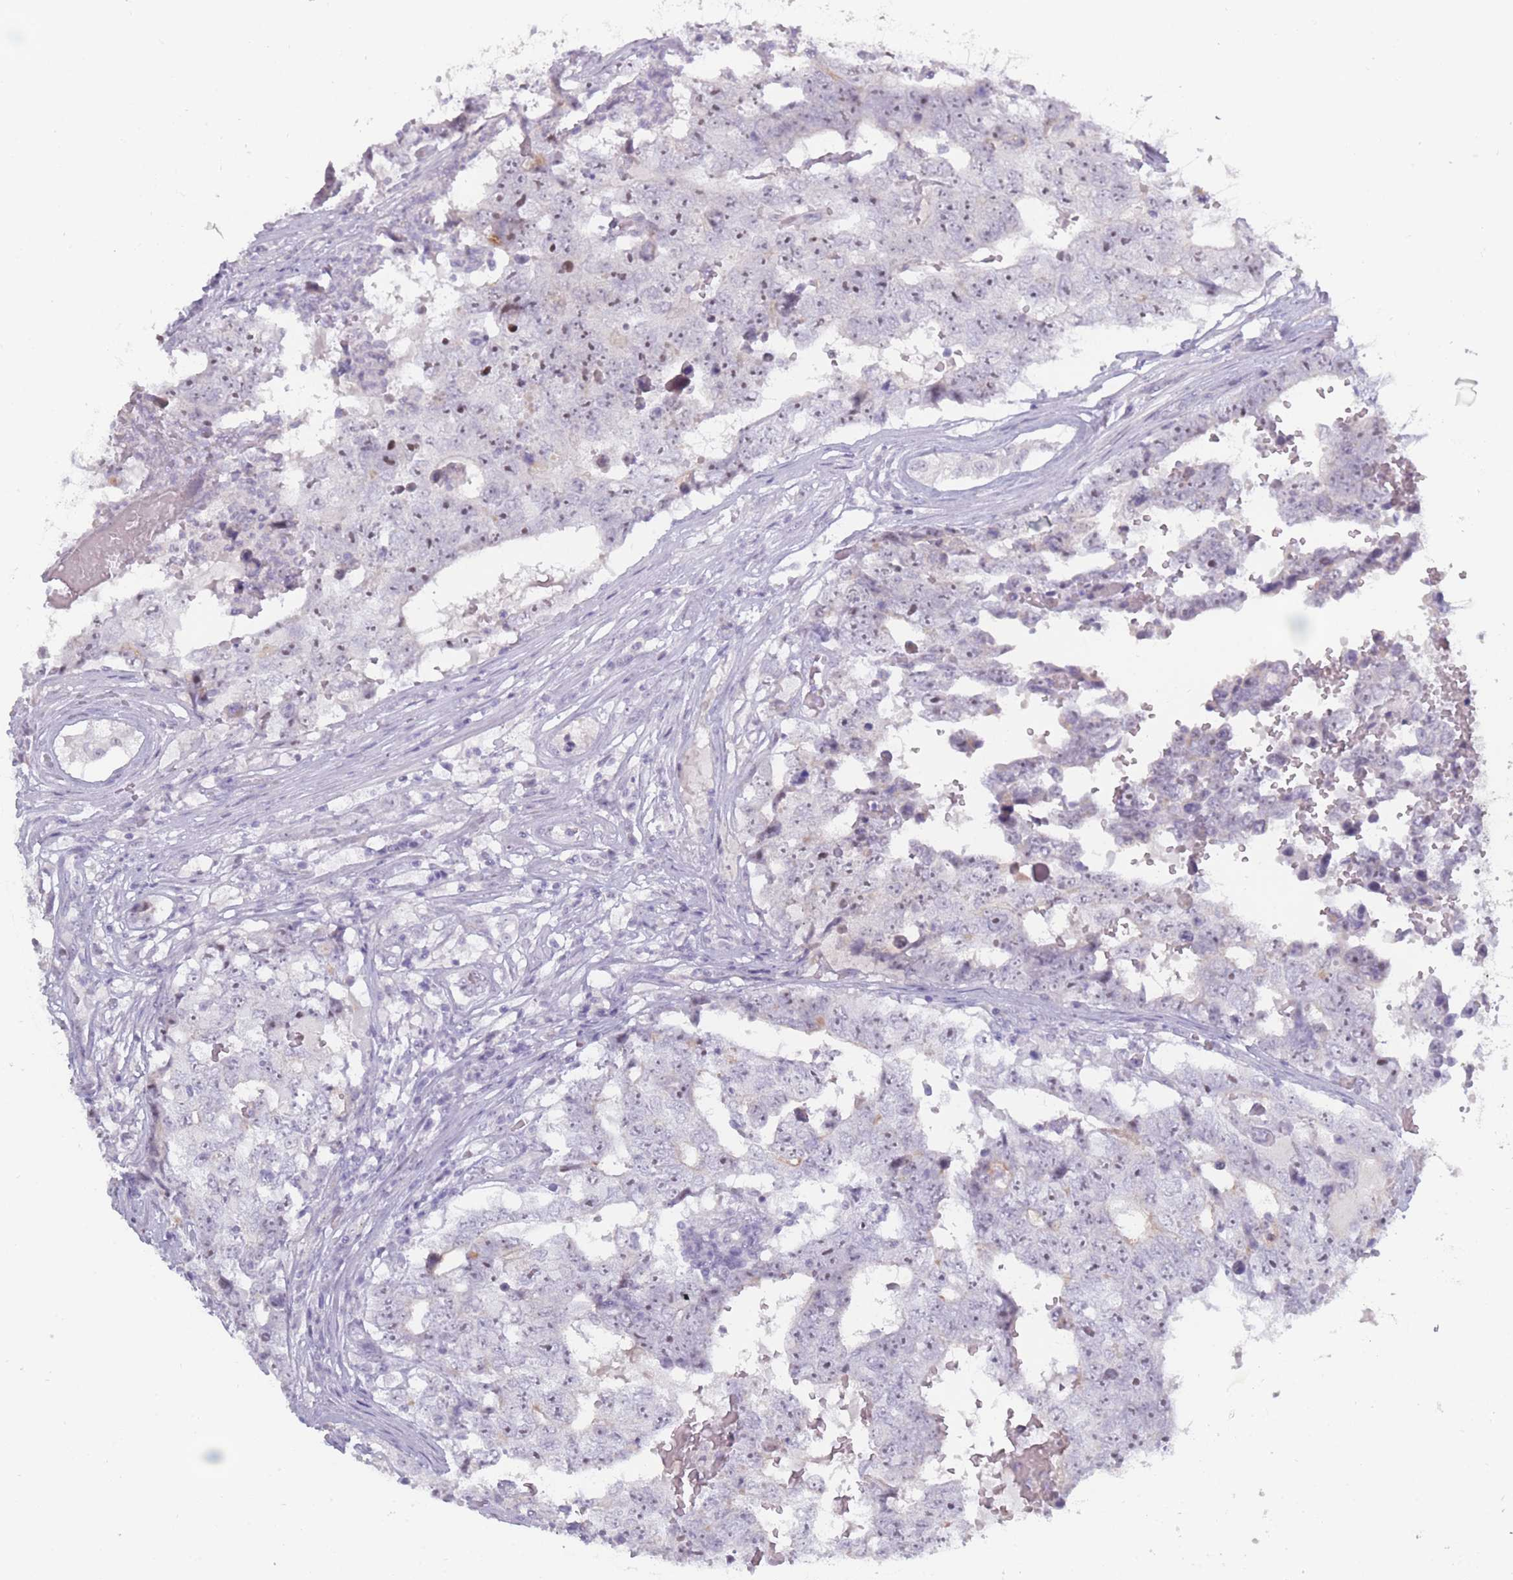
{"staining": {"intensity": "negative", "quantity": "none", "location": "none"}, "tissue": "testis cancer", "cell_type": "Tumor cells", "image_type": "cancer", "snomed": [{"axis": "morphology", "description": "Carcinoma, Embryonal, NOS"}, {"axis": "topography", "description": "Testis"}], "caption": "An immunohistochemistry micrograph of embryonal carcinoma (testis) is shown. There is no staining in tumor cells of embryonal carcinoma (testis).", "gene": "ROS1", "patient": {"sex": "male", "age": 25}}